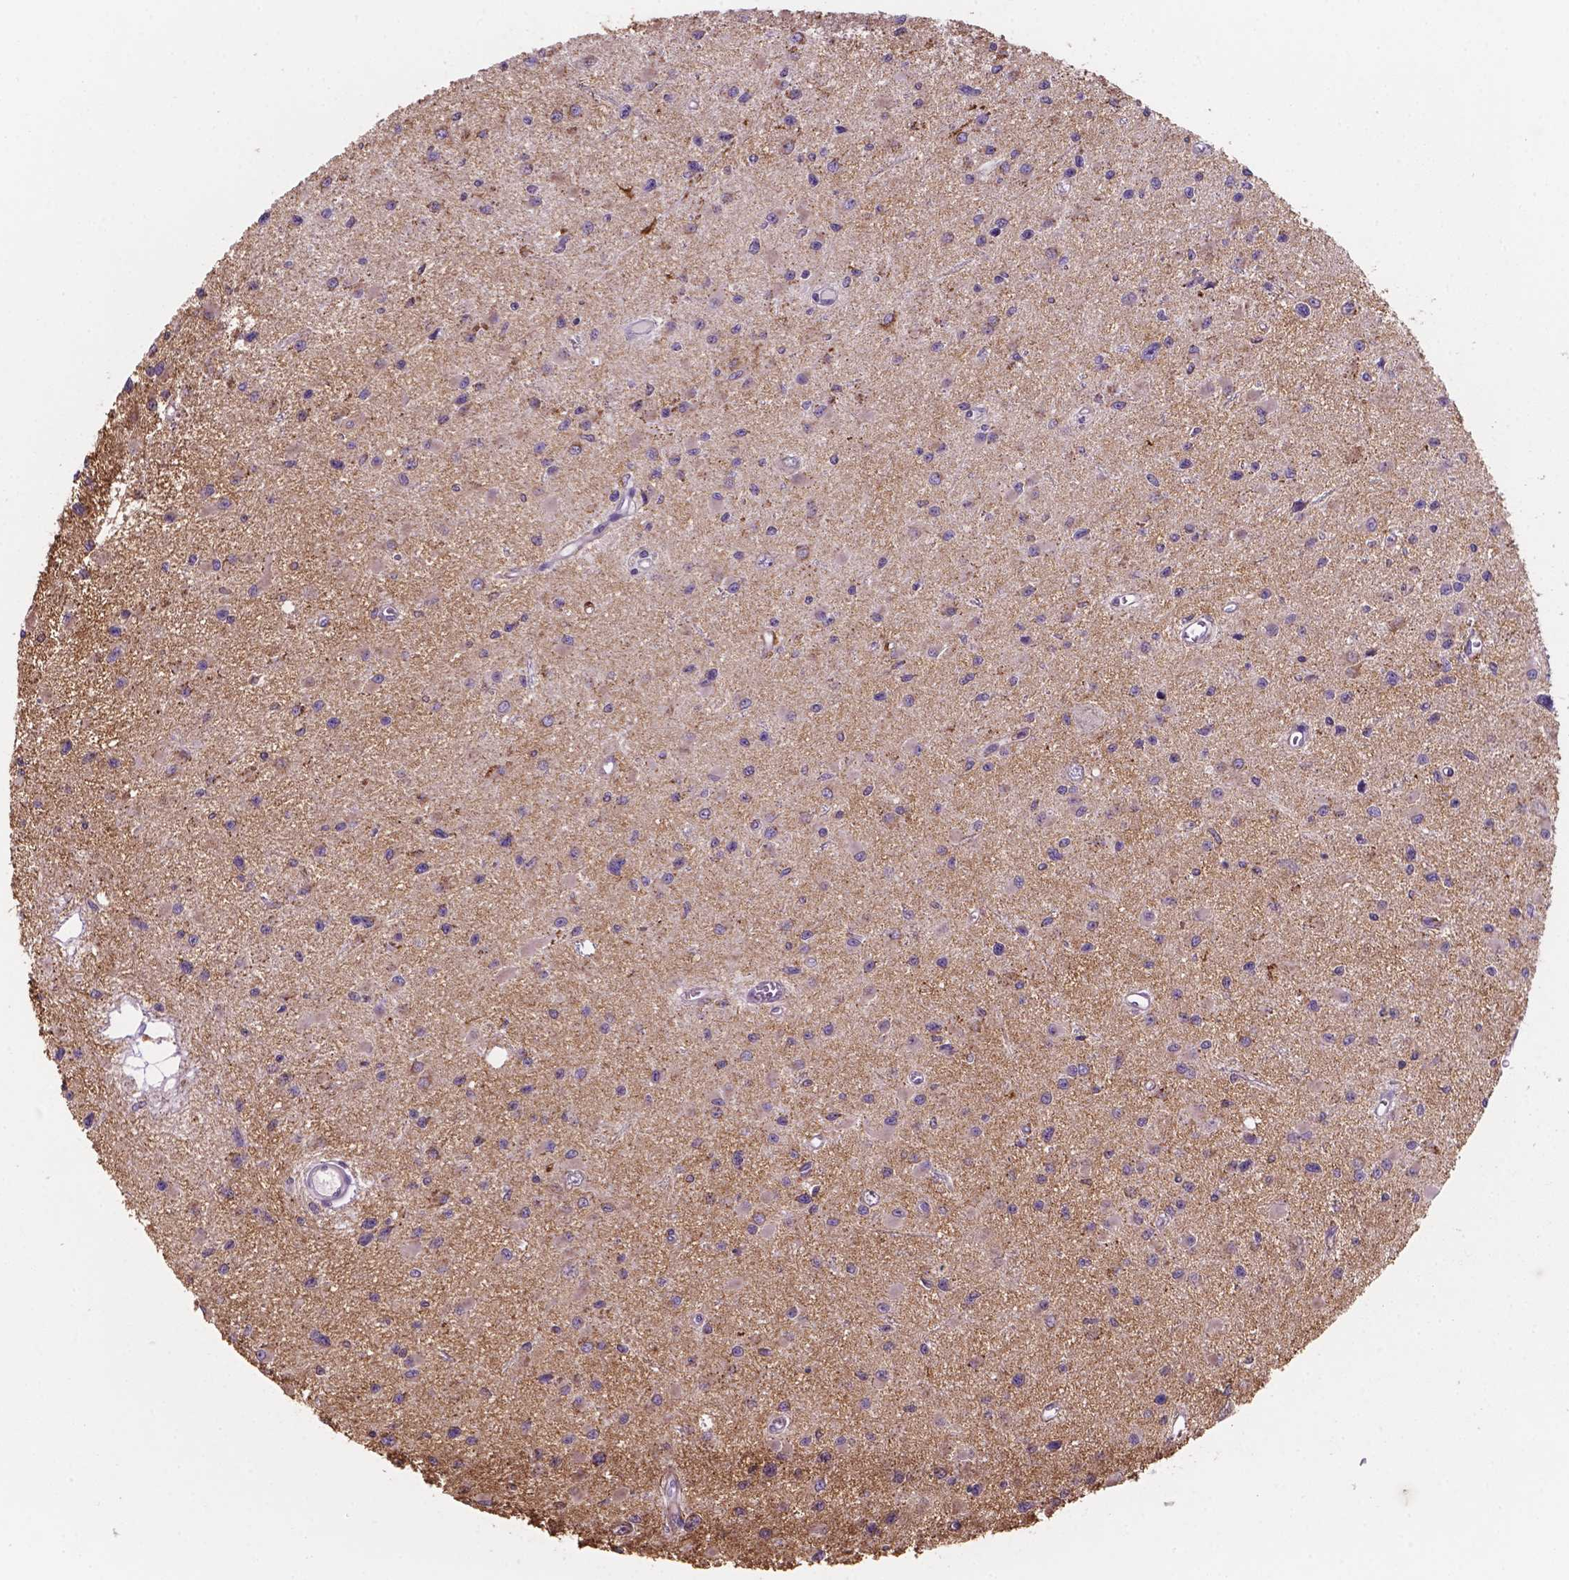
{"staining": {"intensity": "negative", "quantity": "none", "location": "none"}, "tissue": "glioma", "cell_type": "Tumor cells", "image_type": "cancer", "snomed": [{"axis": "morphology", "description": "Glioma, malignant, High grade"}, {"axis": "topography", "description": "Brain"}], "caption": "This is an IHC photomicrograph of glioma. There is no positivity in tumor cells.", "gene": "MKRN2OS", "patient": {"sex": "male", "age": 54}}